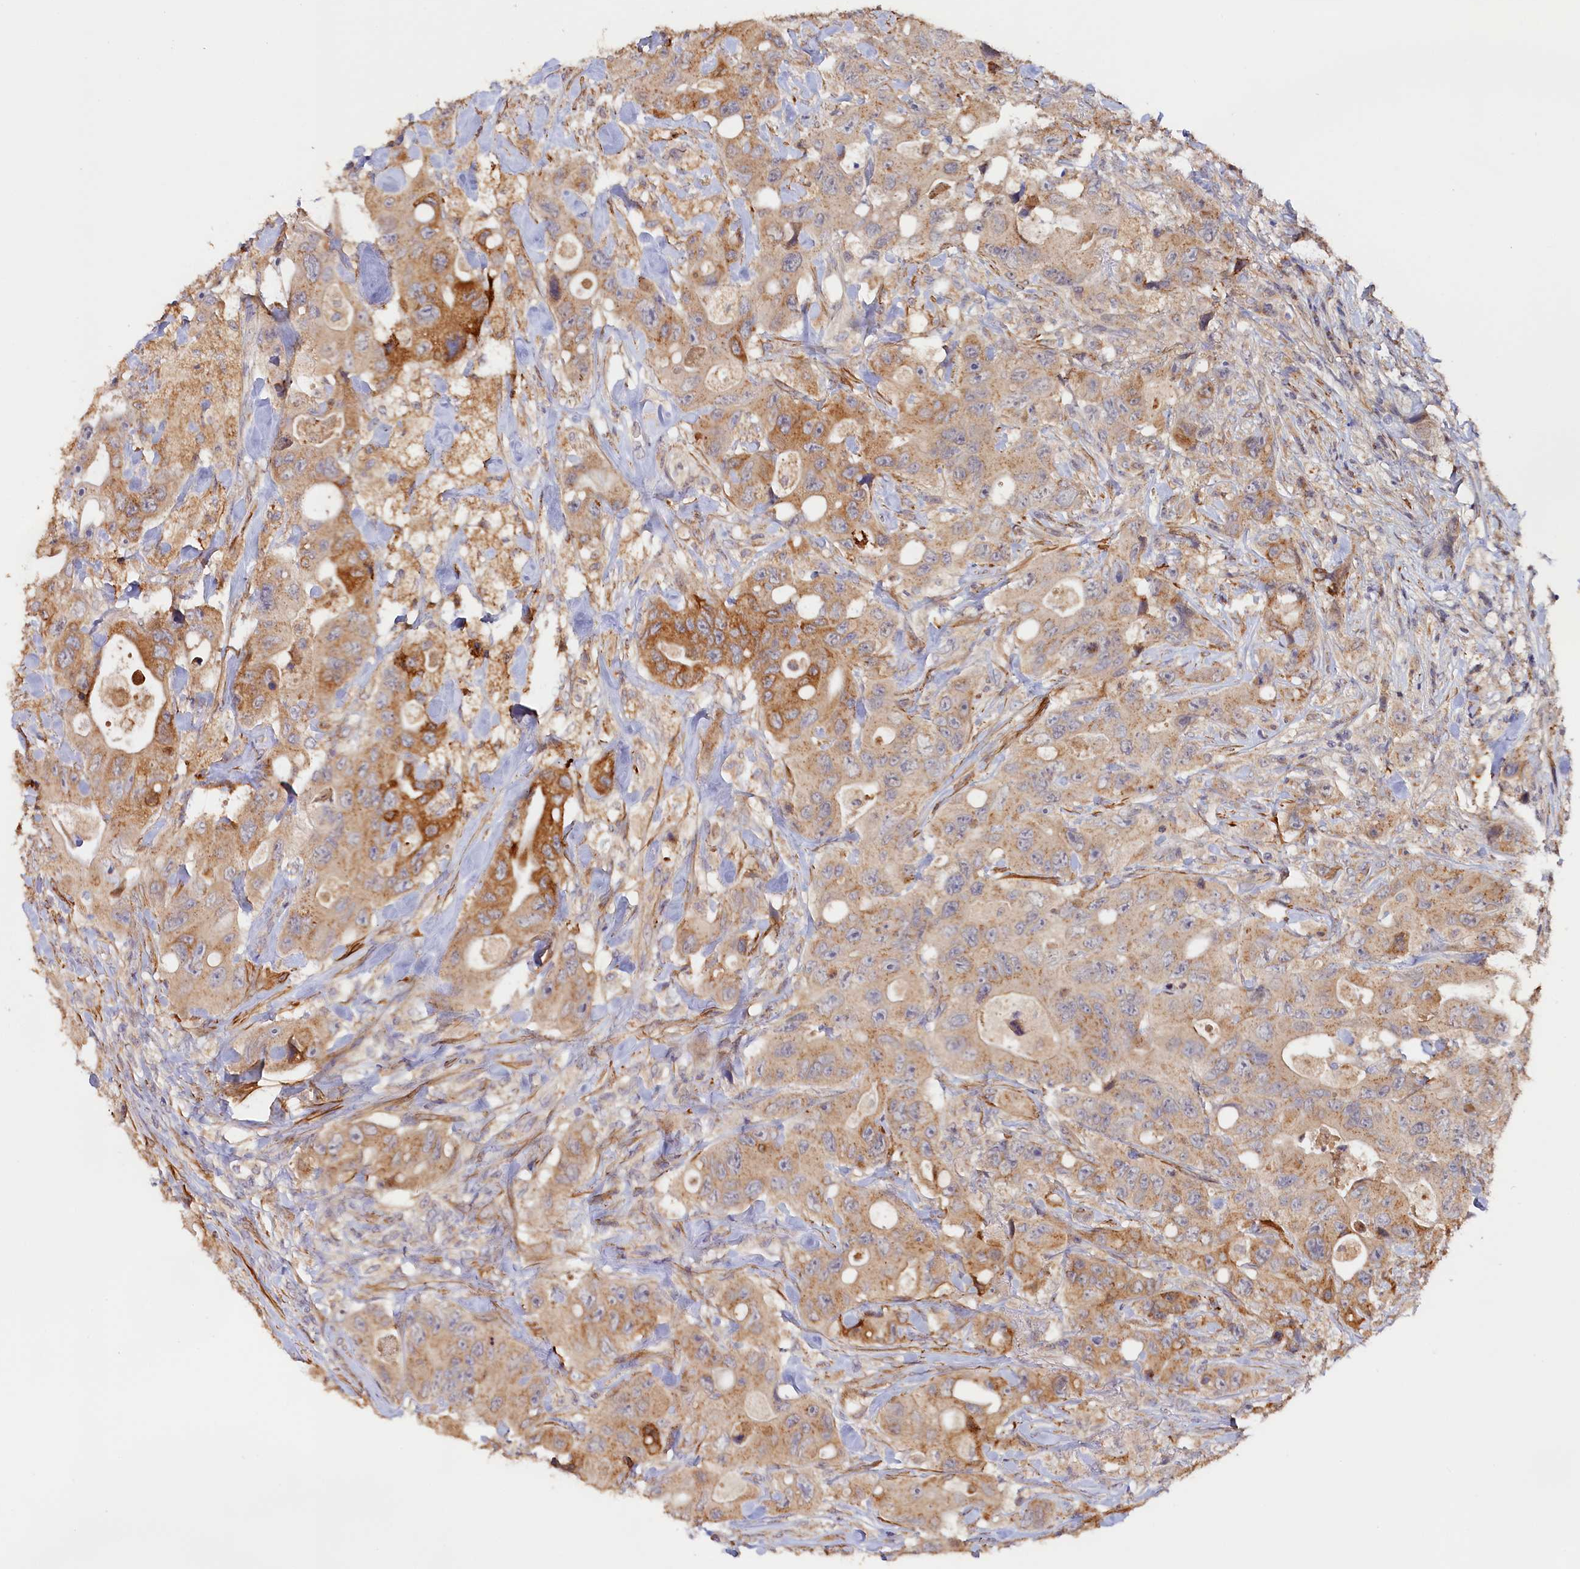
{"staining": {"intensity": "moderate", "quantity": ">75%", "location": "cytoplasmic/membranous"}, "tissue": "colorectal cancer", "cell_type": "Tumor cells", "image_type": "cancer", "snomed": [{"axis": "morphology", "description": "Adenocarcinoma, NOS"}, {"axis": "topography", "description": "Colon"}], "caption": "Immunohistochemistry (IHC) histopathology image of colorectal cancer stained for a protein (brown), which displays medium levels of moderate cytoplasmic/membranous expression in about >75% of tumor cells.", "gene": "TANGO6", "patient": {"sex": "female", "age": 46}}